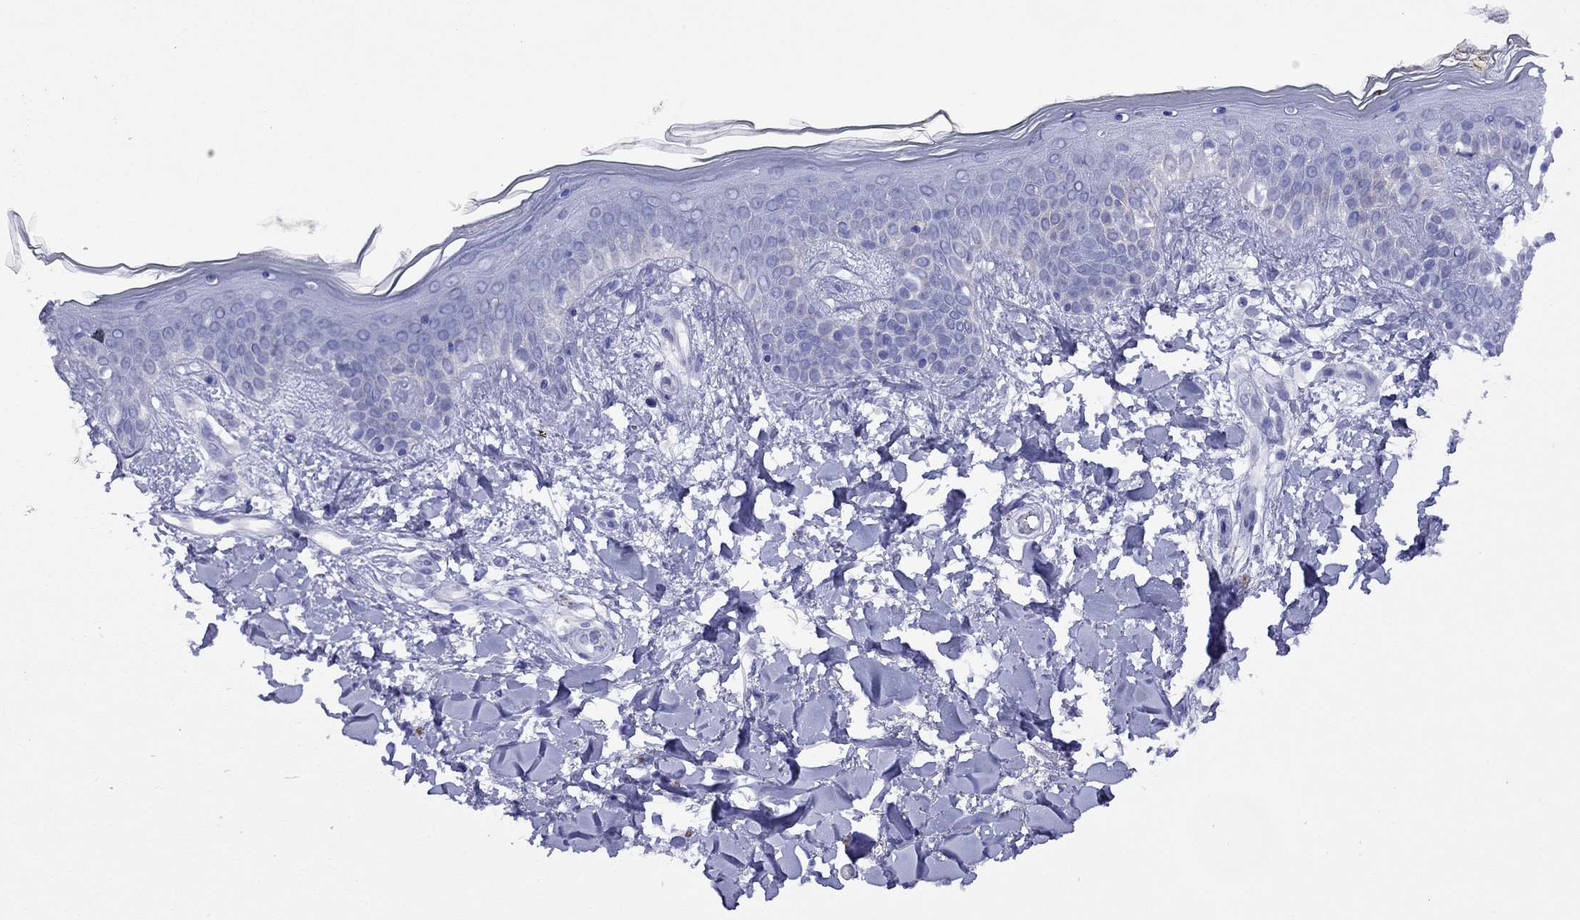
{"staining": {"intensity": "negative", "quantity": "none", "location": "none"}, "tissue": "skin", "cell_type": "Fibroblasts", "image_type": "normal", "snomed": [{"axis": "morphology", "description": "Normal tissue, NOS"}, {"axis": "topography", "description": "Skin"}], "caption": "Immunohistochemical staining of benign human skin exhibits no significant staining in fibroblasts. (Brightfield microscopy of DAB (3,3'-diaminobenzidine) IHC at high magnification).", "gene": "FIGLA", "patient": {"sex": "female", "age": 34}}